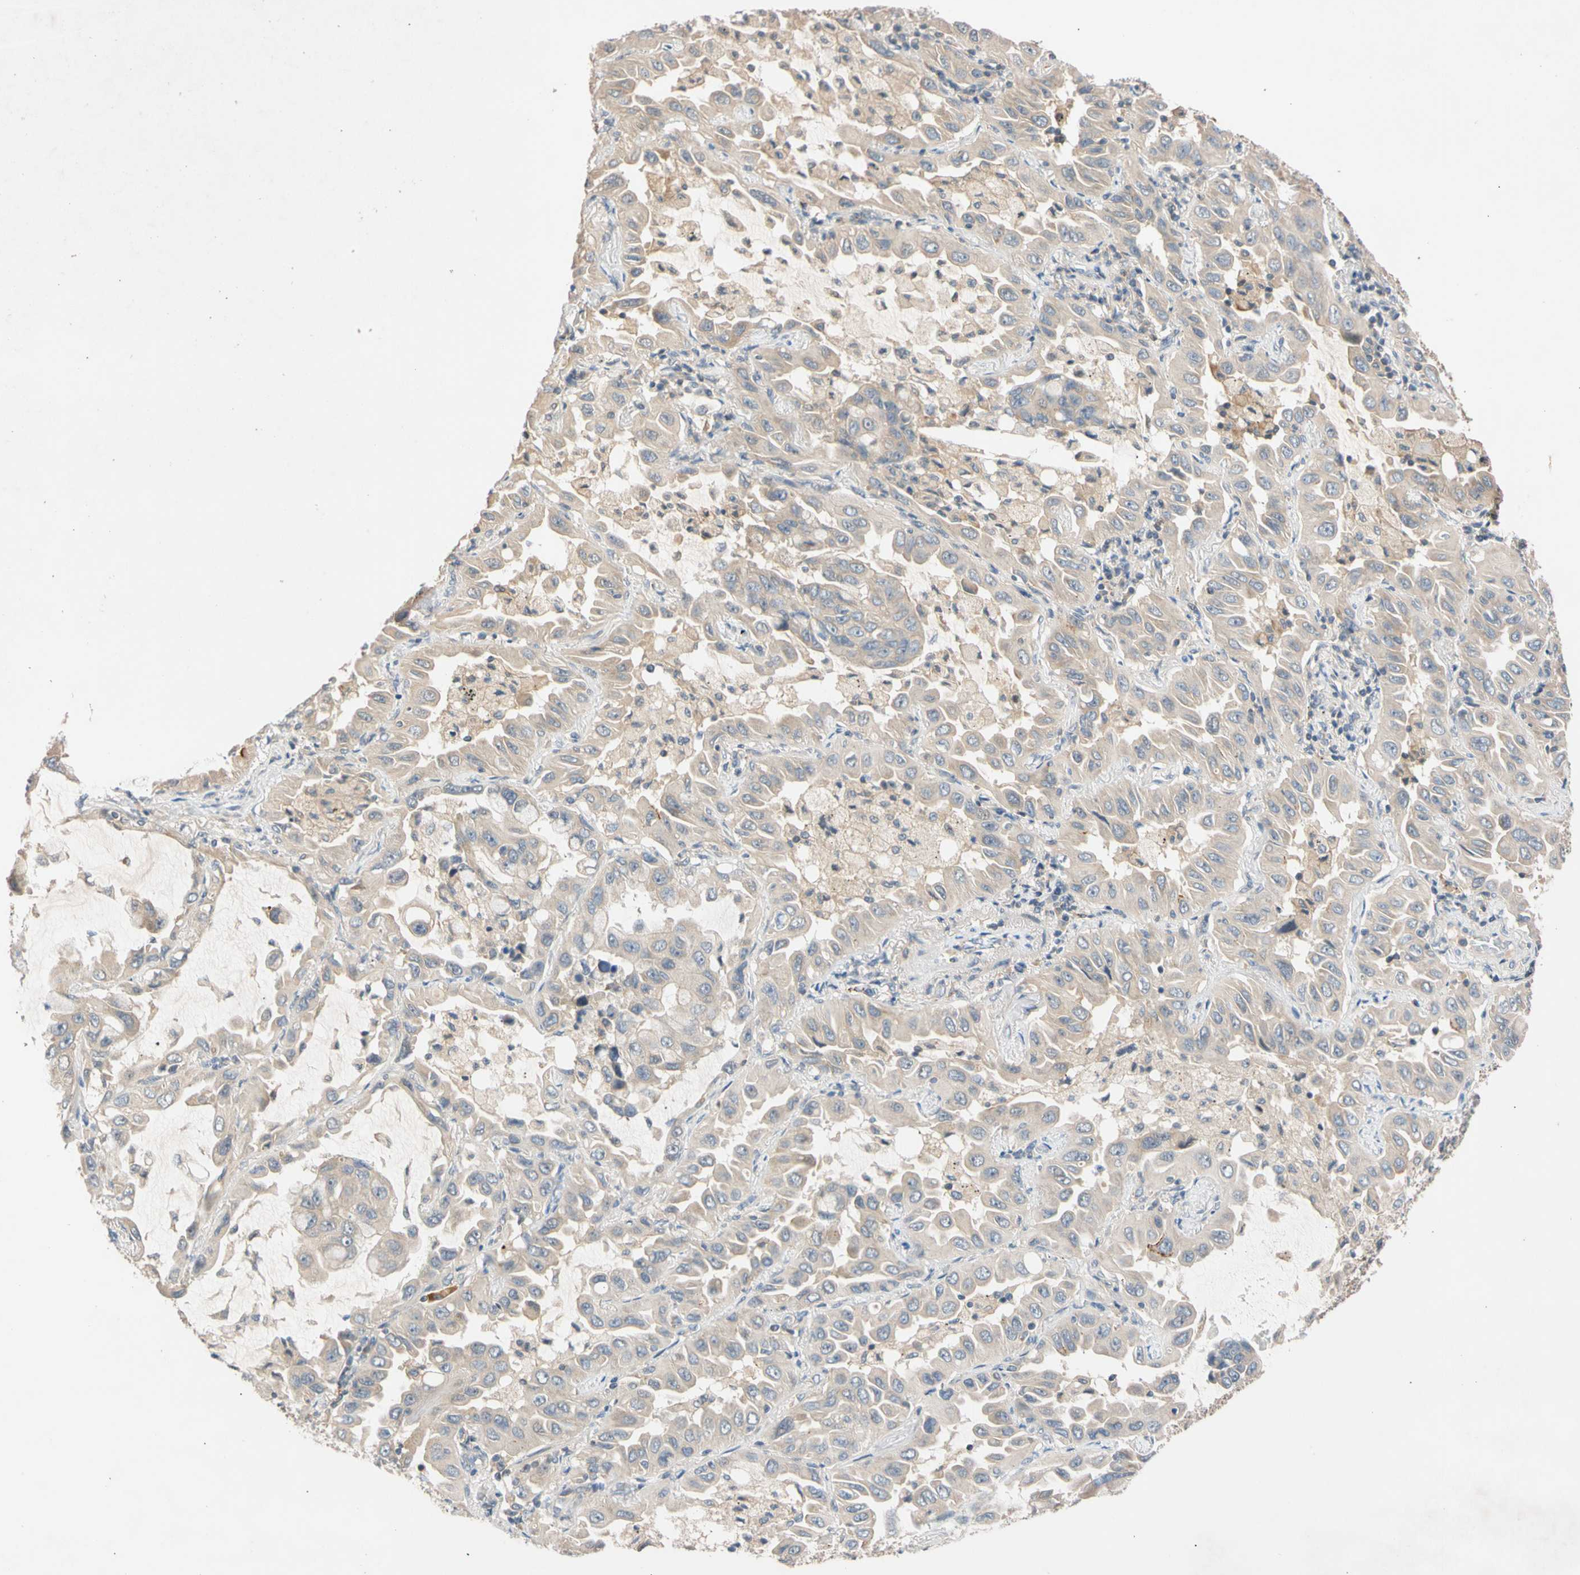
{"staining": {"intensity": "negative", "quantity": "none", "location": "none"}, "tissue": "lung cancer", "cell_type": "Tumor cells", "image_type": "cancer", "snomed": [{"axis": "morphology", "description": "Adenocarcinoma, NOS"}, {"axis": "topography", "description": "Lung"}], "caption": "Tumor cells are negative for brown protein staining in lung cancer.", "gene": "CNST", "patient": {"sex": "male", "age": 64}}